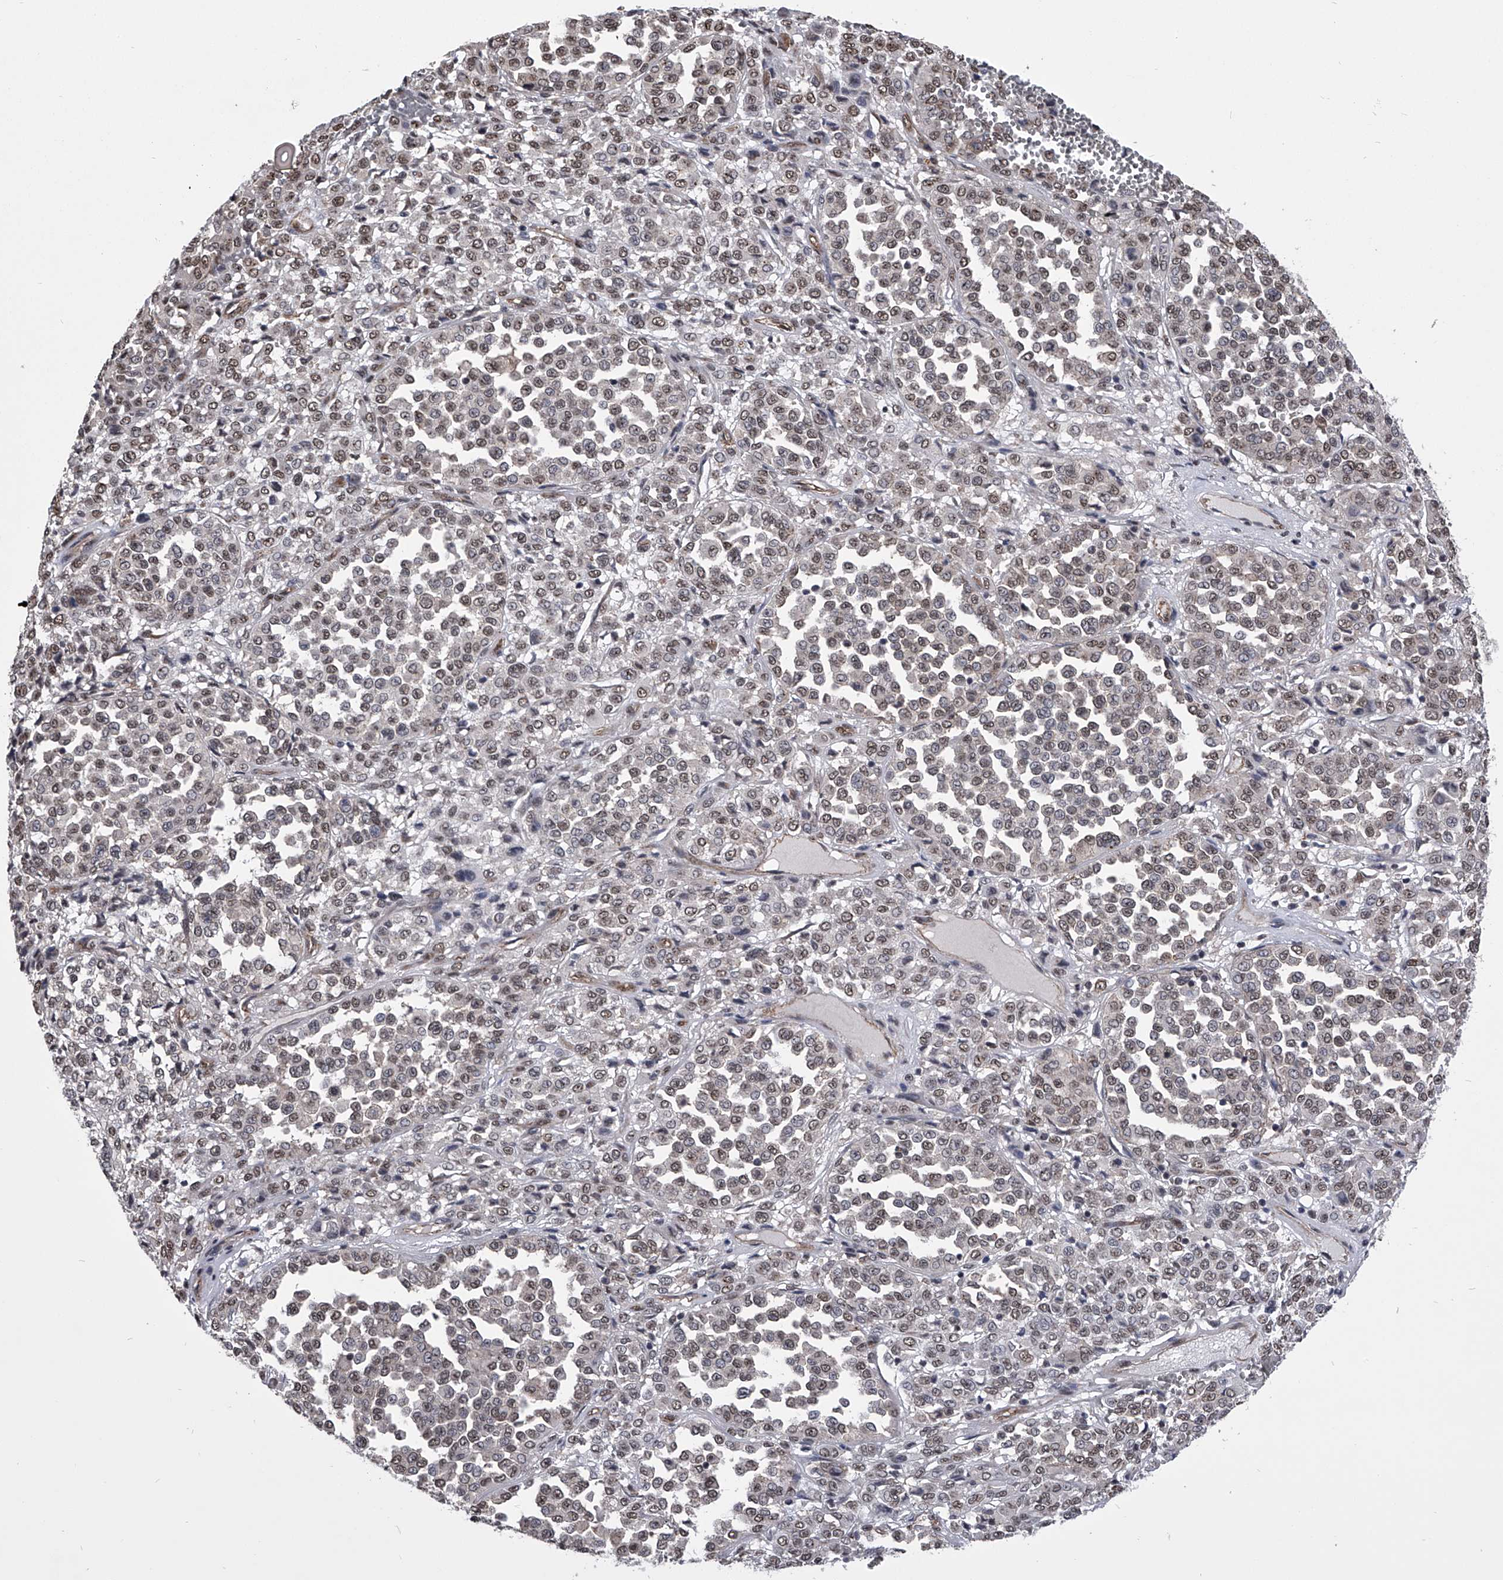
{"staining": {"intensity": "weak", "quantity": "25%-75%", "location": "nuclear"}, "tissue": "melanoma", "cell_type": "Tumor cells", "image_type": "cancer", "snomed": [{"axis": "morphology", "description": "Malignant melanoma, Metastatic site"}, {"axis": "topography", "description": "Pancreas"}], "caption": "Immunohistochemical staining of human melanoma reveals weak nuclear protein positivity in about 25%-75% of tumor cells. Ihc stains the protein in brown and the nuclei are stained blue.", "gene": "ZNF76", "patient": {"sex": "female", "age": 30}}